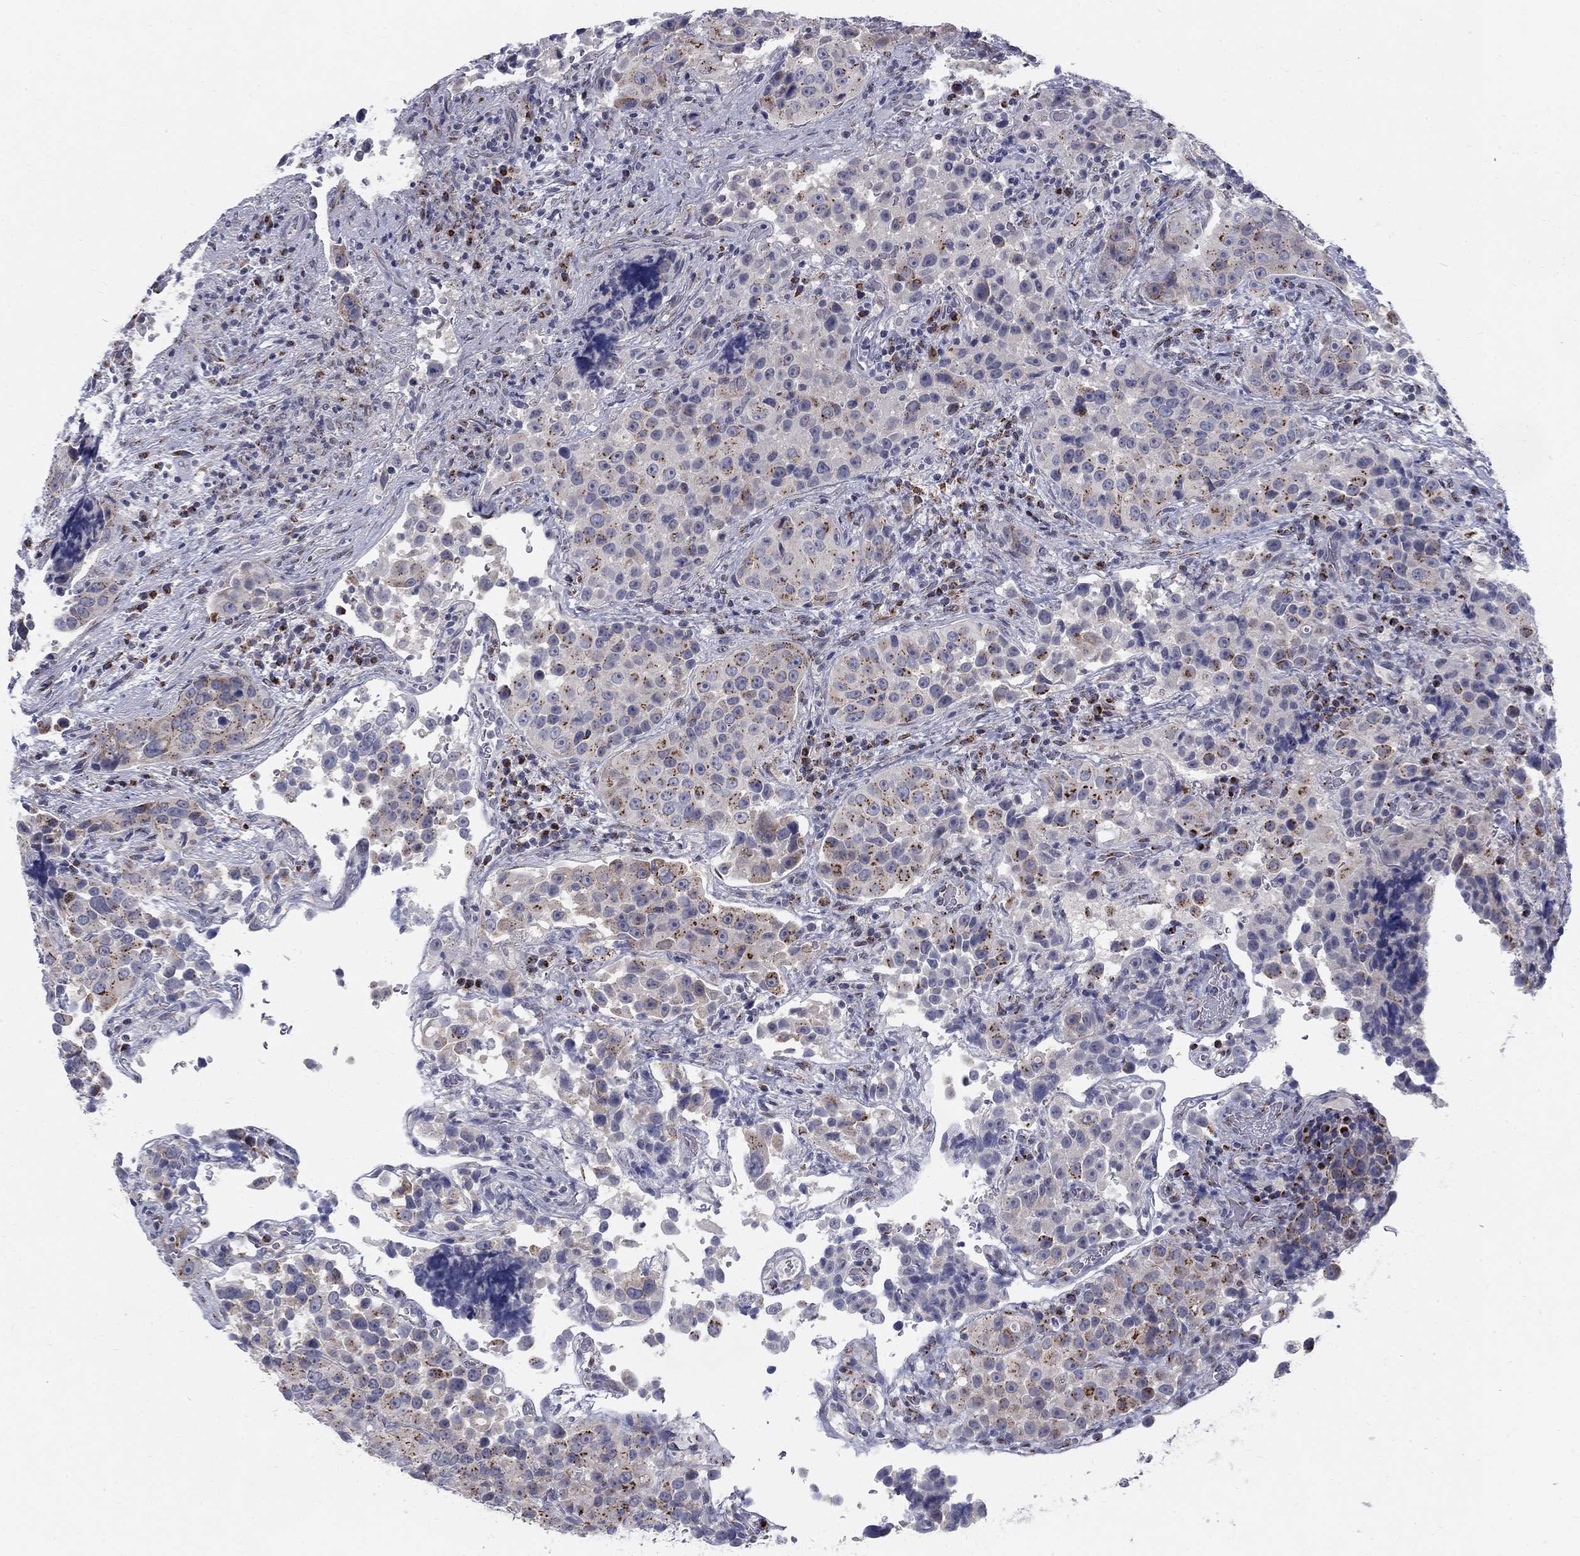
{"staining": {"intensity": "moderate", "quantity": "<25%", "location": "cytoplasmic/membranous"}, "tissue": "urothelial cancer", "cell_type": "Tumor cells", "image_type": "cancer", "snomed": [{"axis": "morphology", "description": "Urothelial carcinoma, NOS"}, {"axis": "topography", "description": "Urinary bladder"}], "caption": "Tumor cells demonstrate moderate cytoplasmic/membranous expression in approximately <25% of cells in urothelial cancer. (brown staining indicates protein expression, while blue staining denotes nuclei).", "gene": "PANK3", "patient": {"sex": "male", "age": 52}}